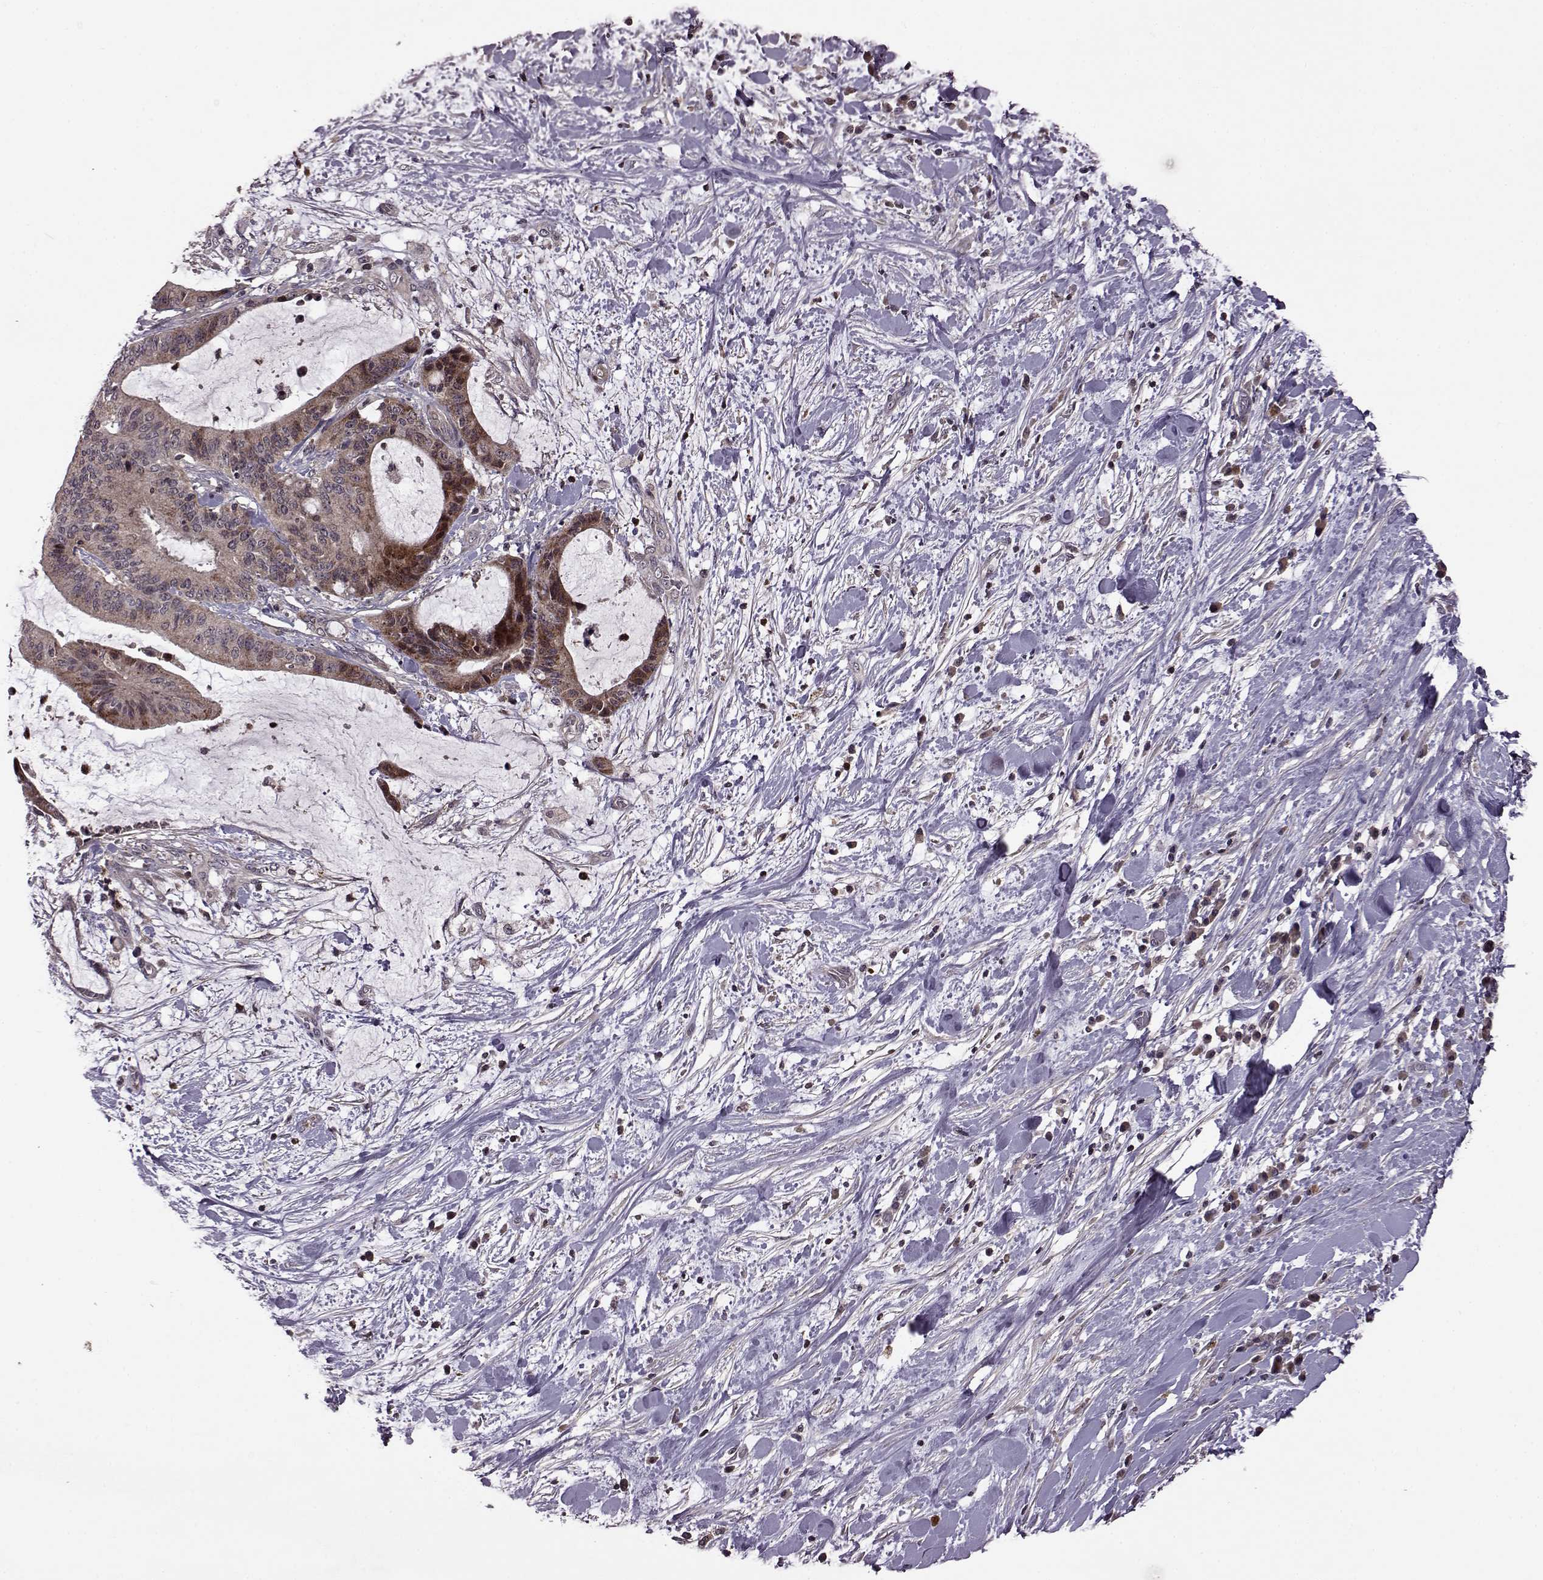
{"staining": {"intensity": "strong", "quantity": "<25%", "location": "cytoplasmic/membranous"}, "tissue": "liver cancer", "cell_type": "Tumor cells", "image_type": "cancer", "snomed": [{"axis": "morphology", "description": "Cholangiocarcinoma"}, {"axis": "topography", "description": "Liver"}], "caption": "The photomicrograph displays a brown stain indicating the presence of a protein in the cytoplasmic/membranous of tumor cells in cholangiocarcinoma (liver).", "gene": "TRMU", "patient": {"sex": "female", "age": 73}}